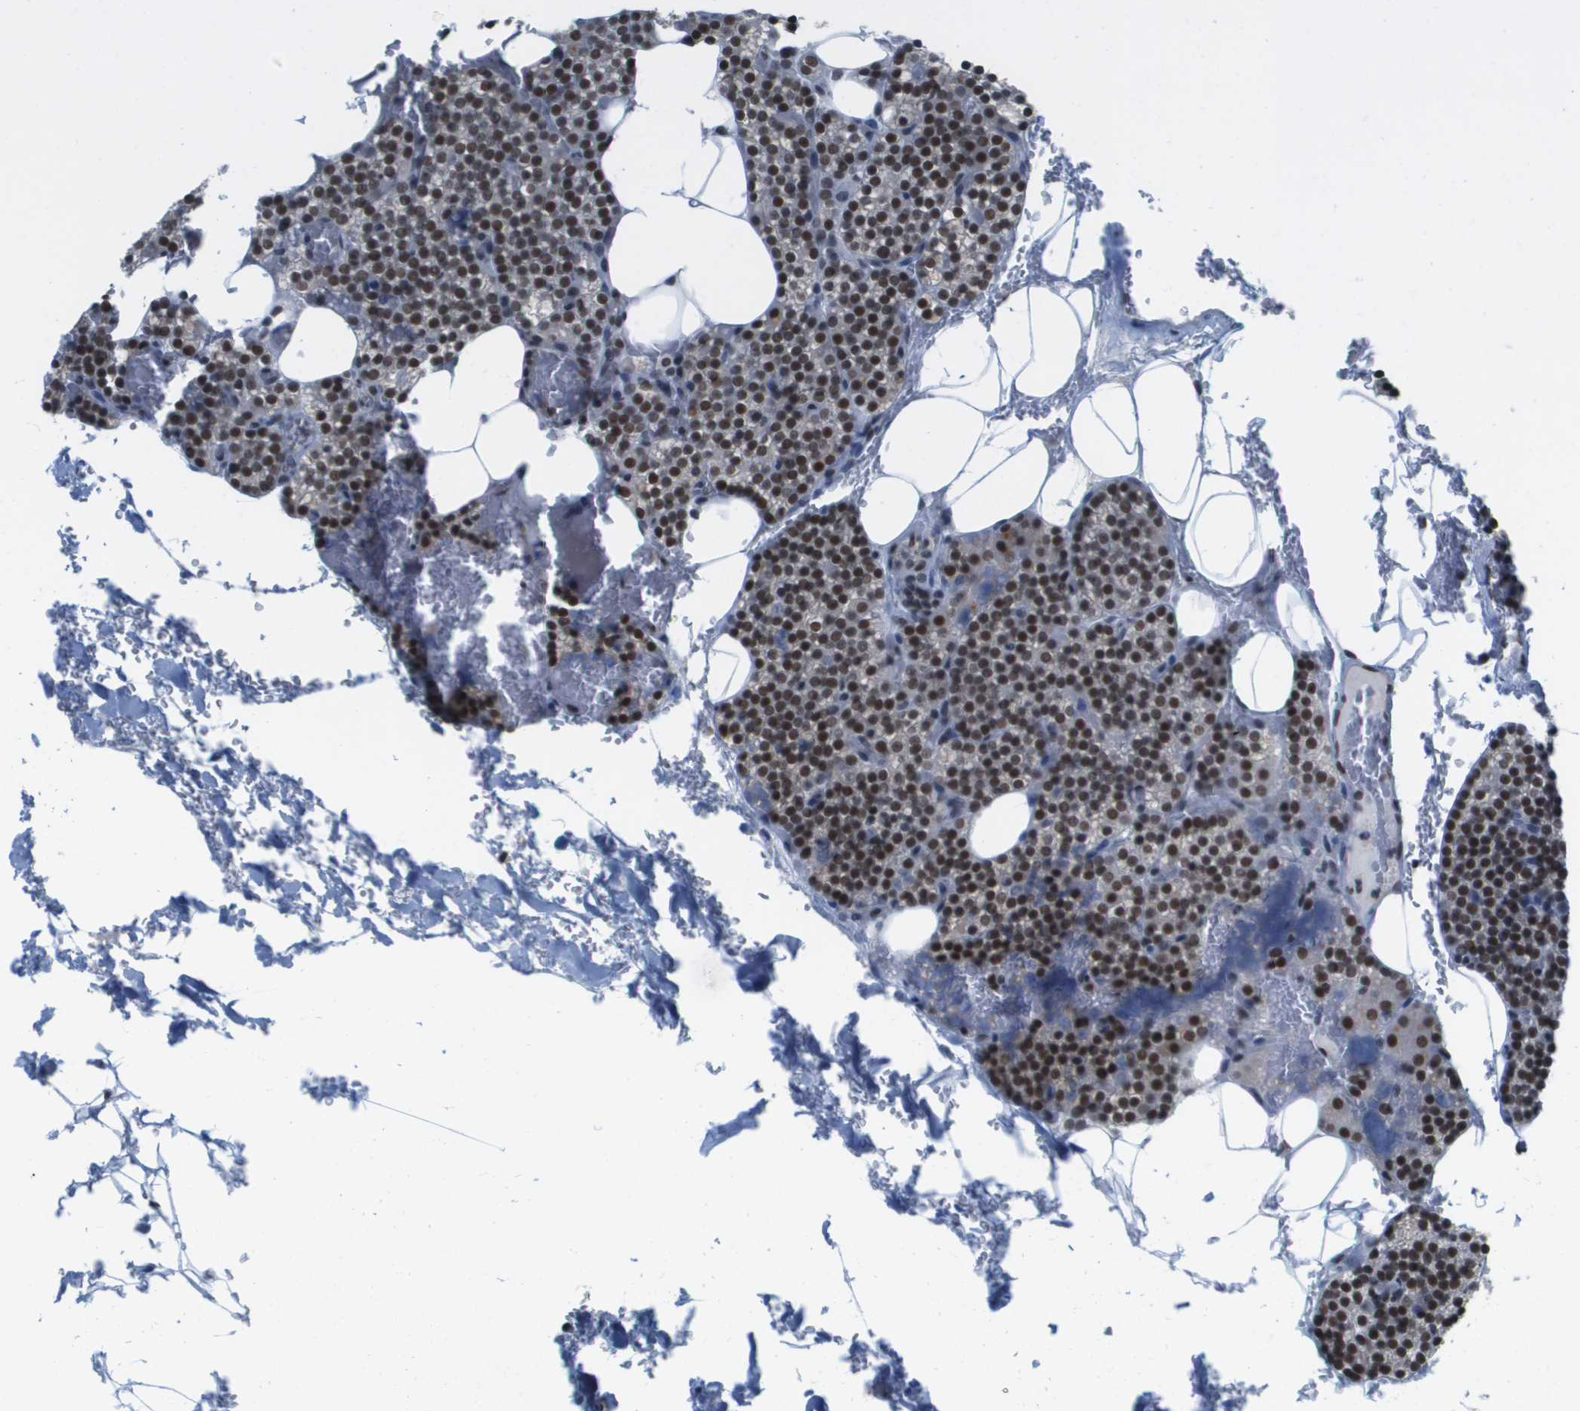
{"staining": {"intensity": "moderate", "quantity": ">75%", "location": "nuclear"}, "tissue": "parathyroid gland", "cell_type": "Glandular cells", "image_type": "normal", "snomed": [{"axis": "morphology", "description": "Normal tissue, NOS"}, {"axis": "morphology", "description": "Inflammation chronic"}, {"axis": "morphology", "description": "Goiter, colloid"}, {"axis": "topography", "description": "Thyroid gland"}, {"axis": "topography", "description": "Parathyroid gland"}], "caption": "Immunohistochemistry (IHC) photomicrograph of normal parathyroid gland: parathyroid gland stained using IHC exhibits medium levels of moderate protein expression localized specifically in the nuclear of glandular cells, appearing as a nuclear brown color.", "gene": "ISY1", "patient": {"sex": "male", "age": 65}}